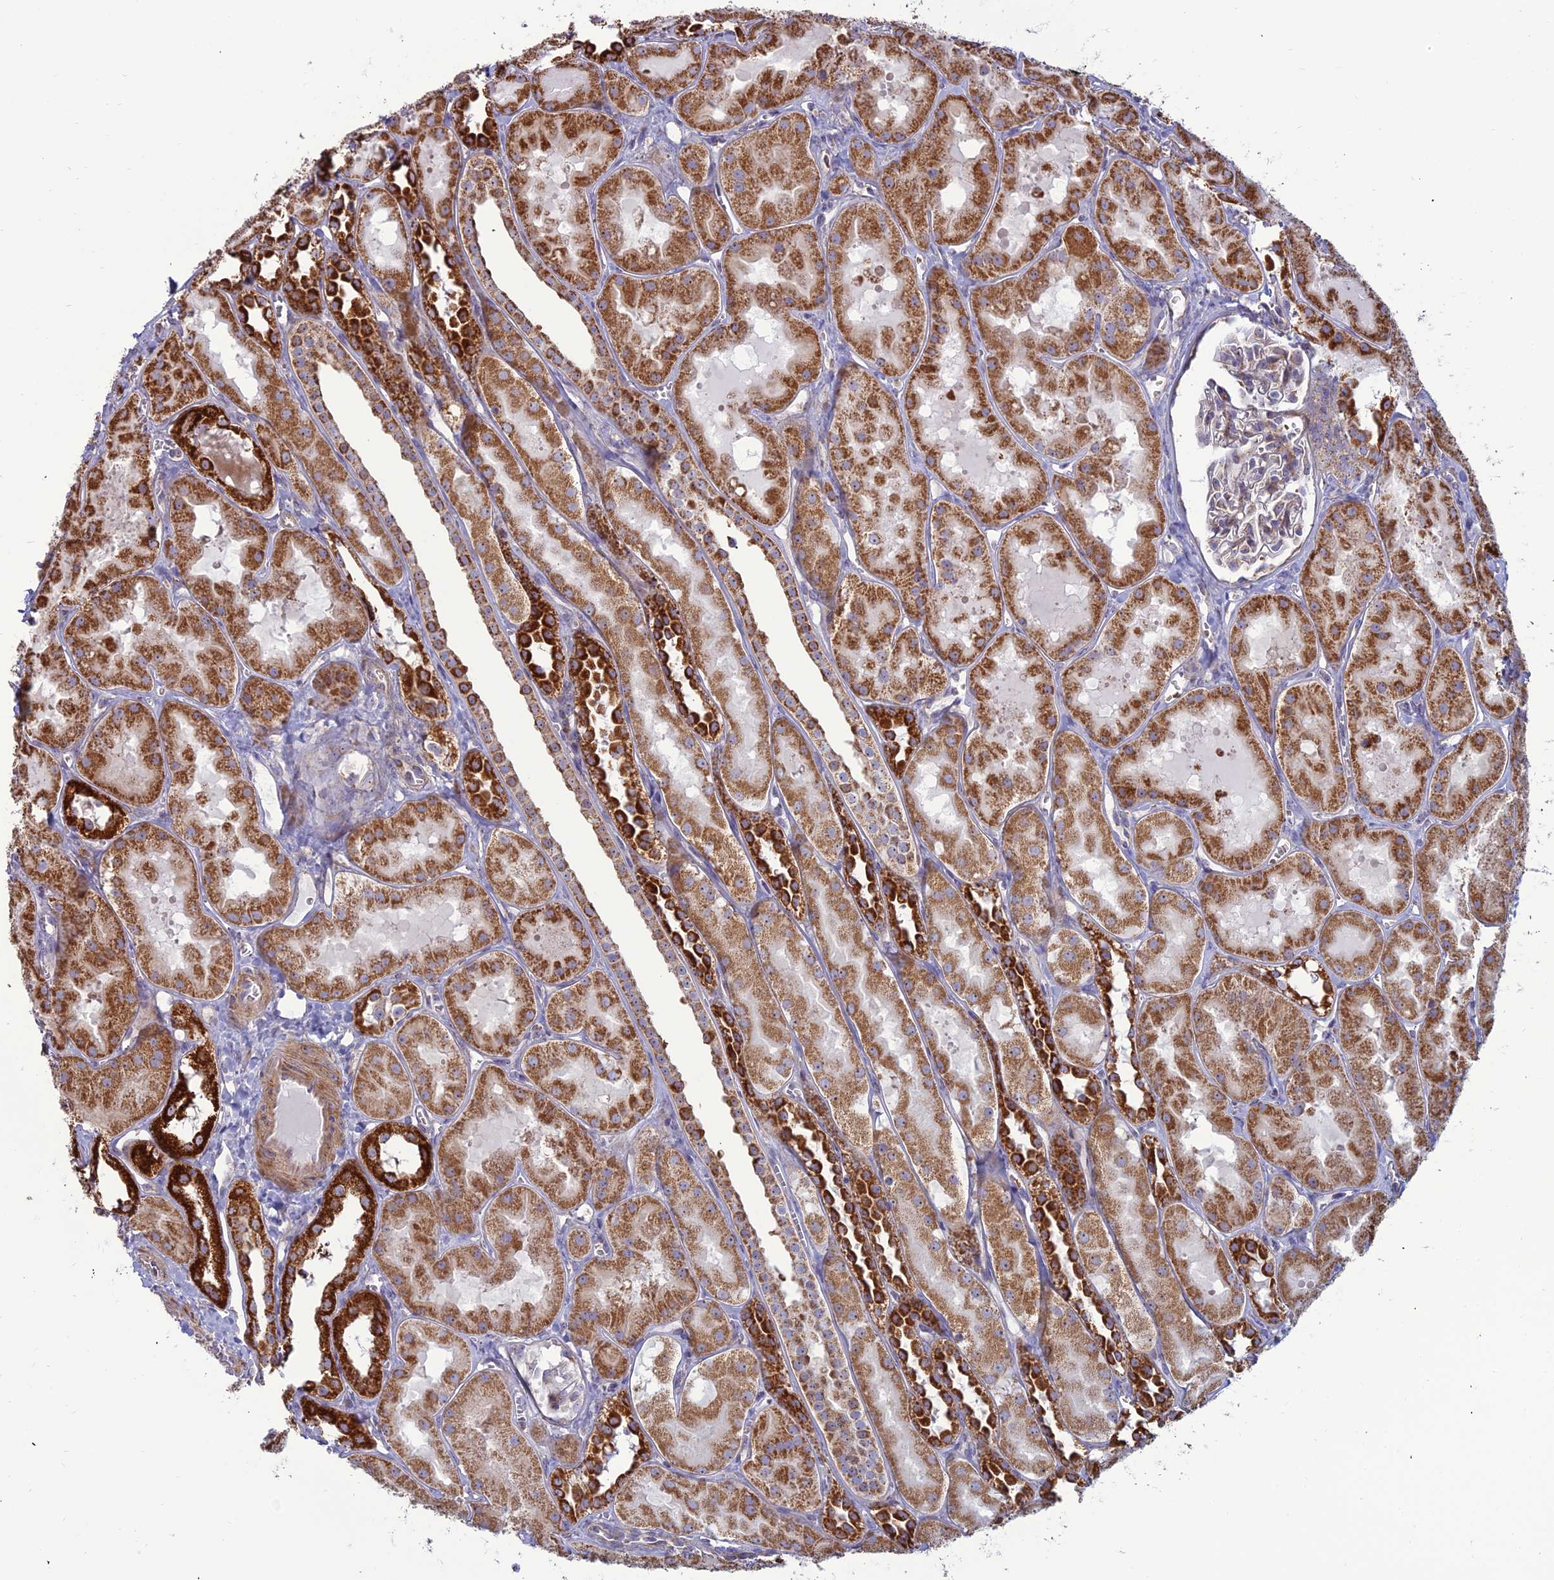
{"staining": {"intensity": "weak", "quantity": "25%-75%", "location": "cytoplasmic/membranous"}, "tissue": "kidney", "cell_type": "Cells in glomeruli", "image_type": "normal", "snomed": [{"axis": "morphology", "description": "Normal tissue, NOS"}, {"axis": "topography", "description": "Kidney"}, {"axis": "topography", "description": "Urinary bladder"}], "caption": "Benign kidney reveals weak cytoplasmic/membranous positivity in about 25%-75% of cells in glomeruli, visualized by immunohistochemistry.", "gene": "SLC35F4", "patient": {"sex": "male", "age": 16}}